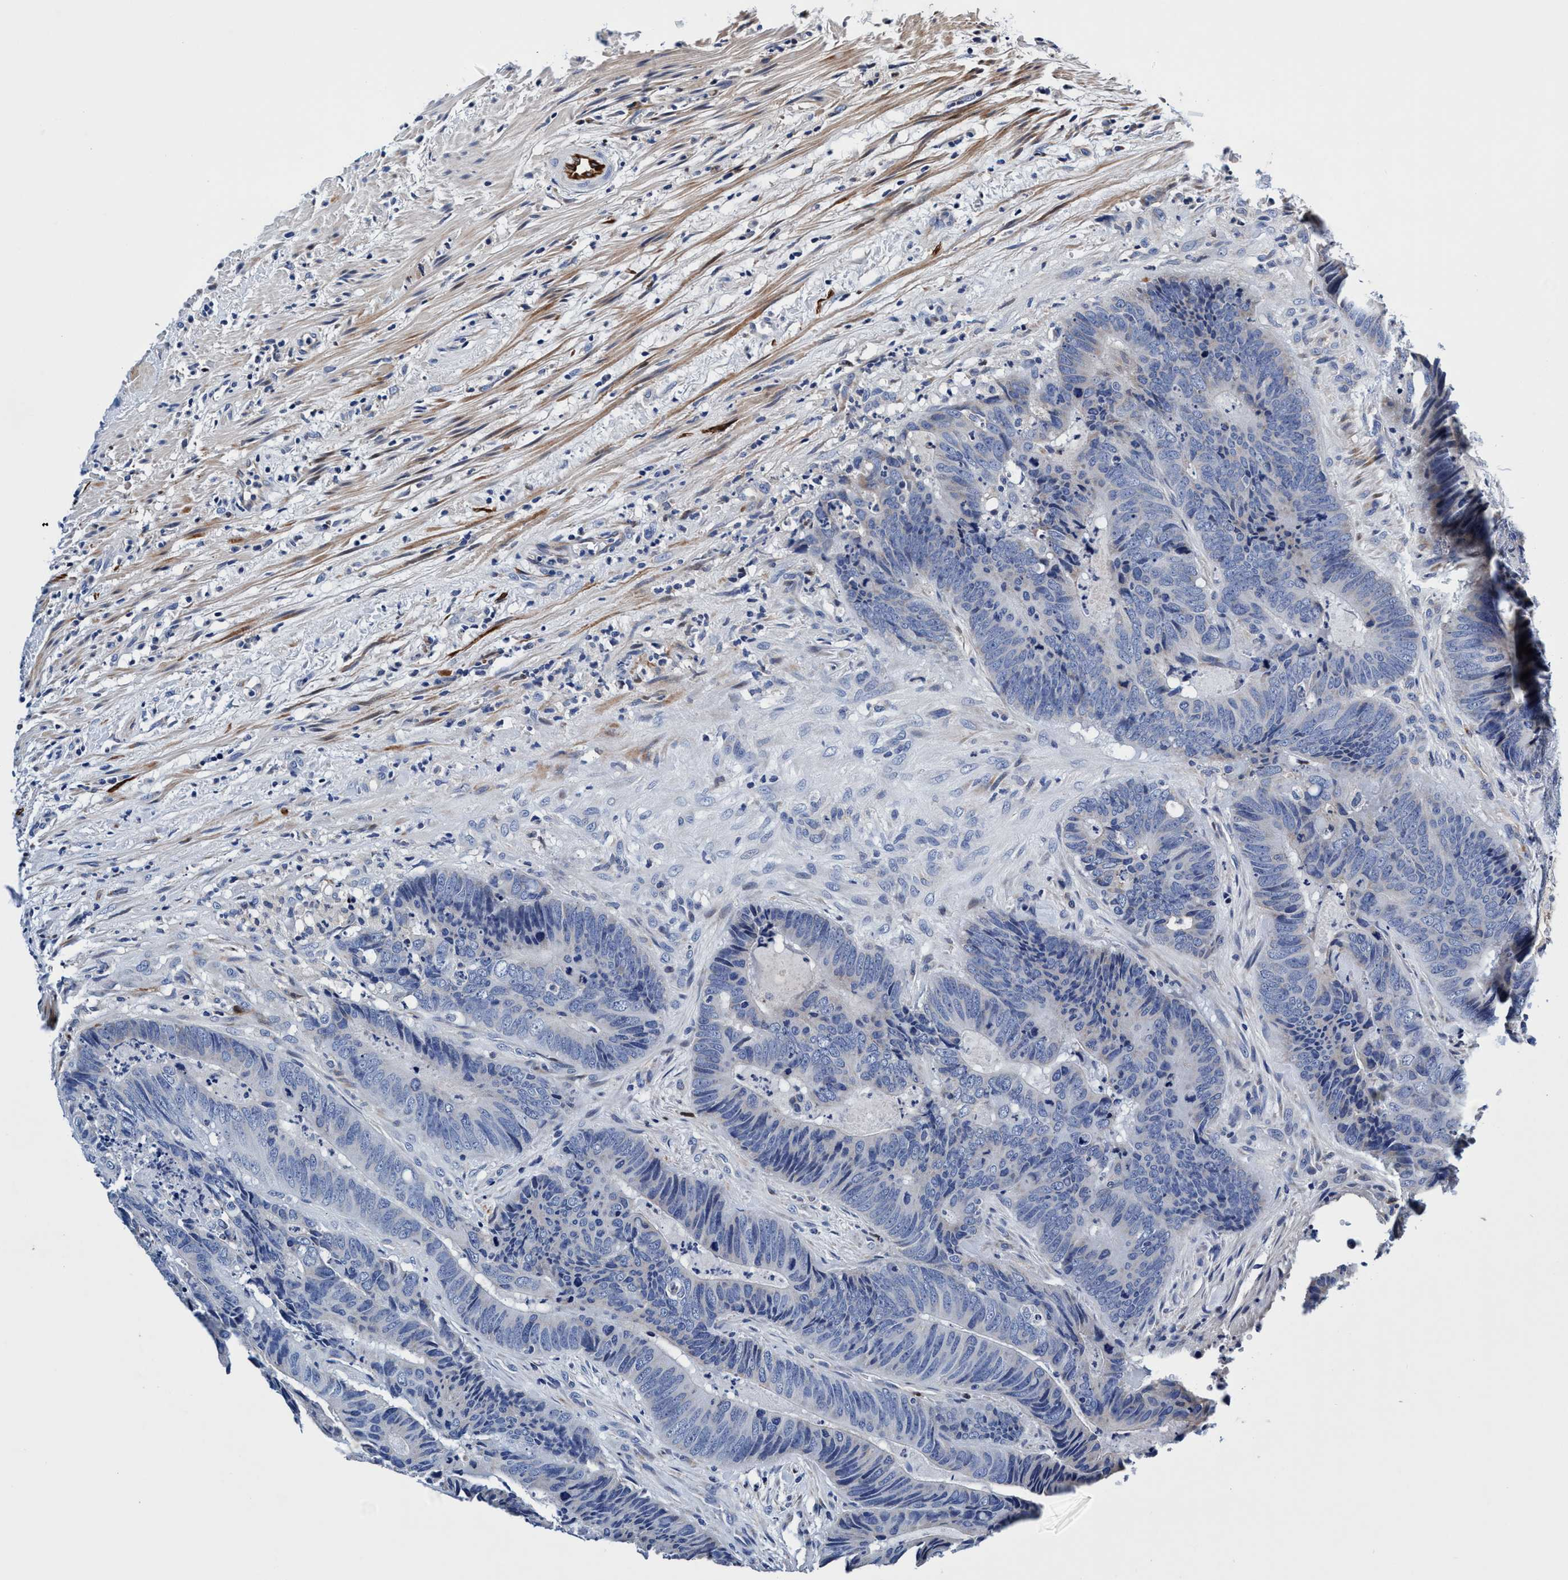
{"staining": {"intensity": "negative", "quantity": "none", "location": "none"}, "tissue": "colorectal cancer", "cell_type": "Tumor cells", "image_type": "cancer", "snomed": [{"axis": "morphology", "description": "Adenocarcinoma, NOS"}, {"axis": "topography", "description": "Colon"}], "caption": "IHC of human colorectal cancer (adenocarcinoma) exhibits no expression in tumor cells. The staining was performed using DAB to visualize the protein expression in brown, while the nuclei were stained in blue with hematoxylin (Magnification: 20x).", "gene": "UBALD2", "patient": {"sex": "male", "age": 56}}